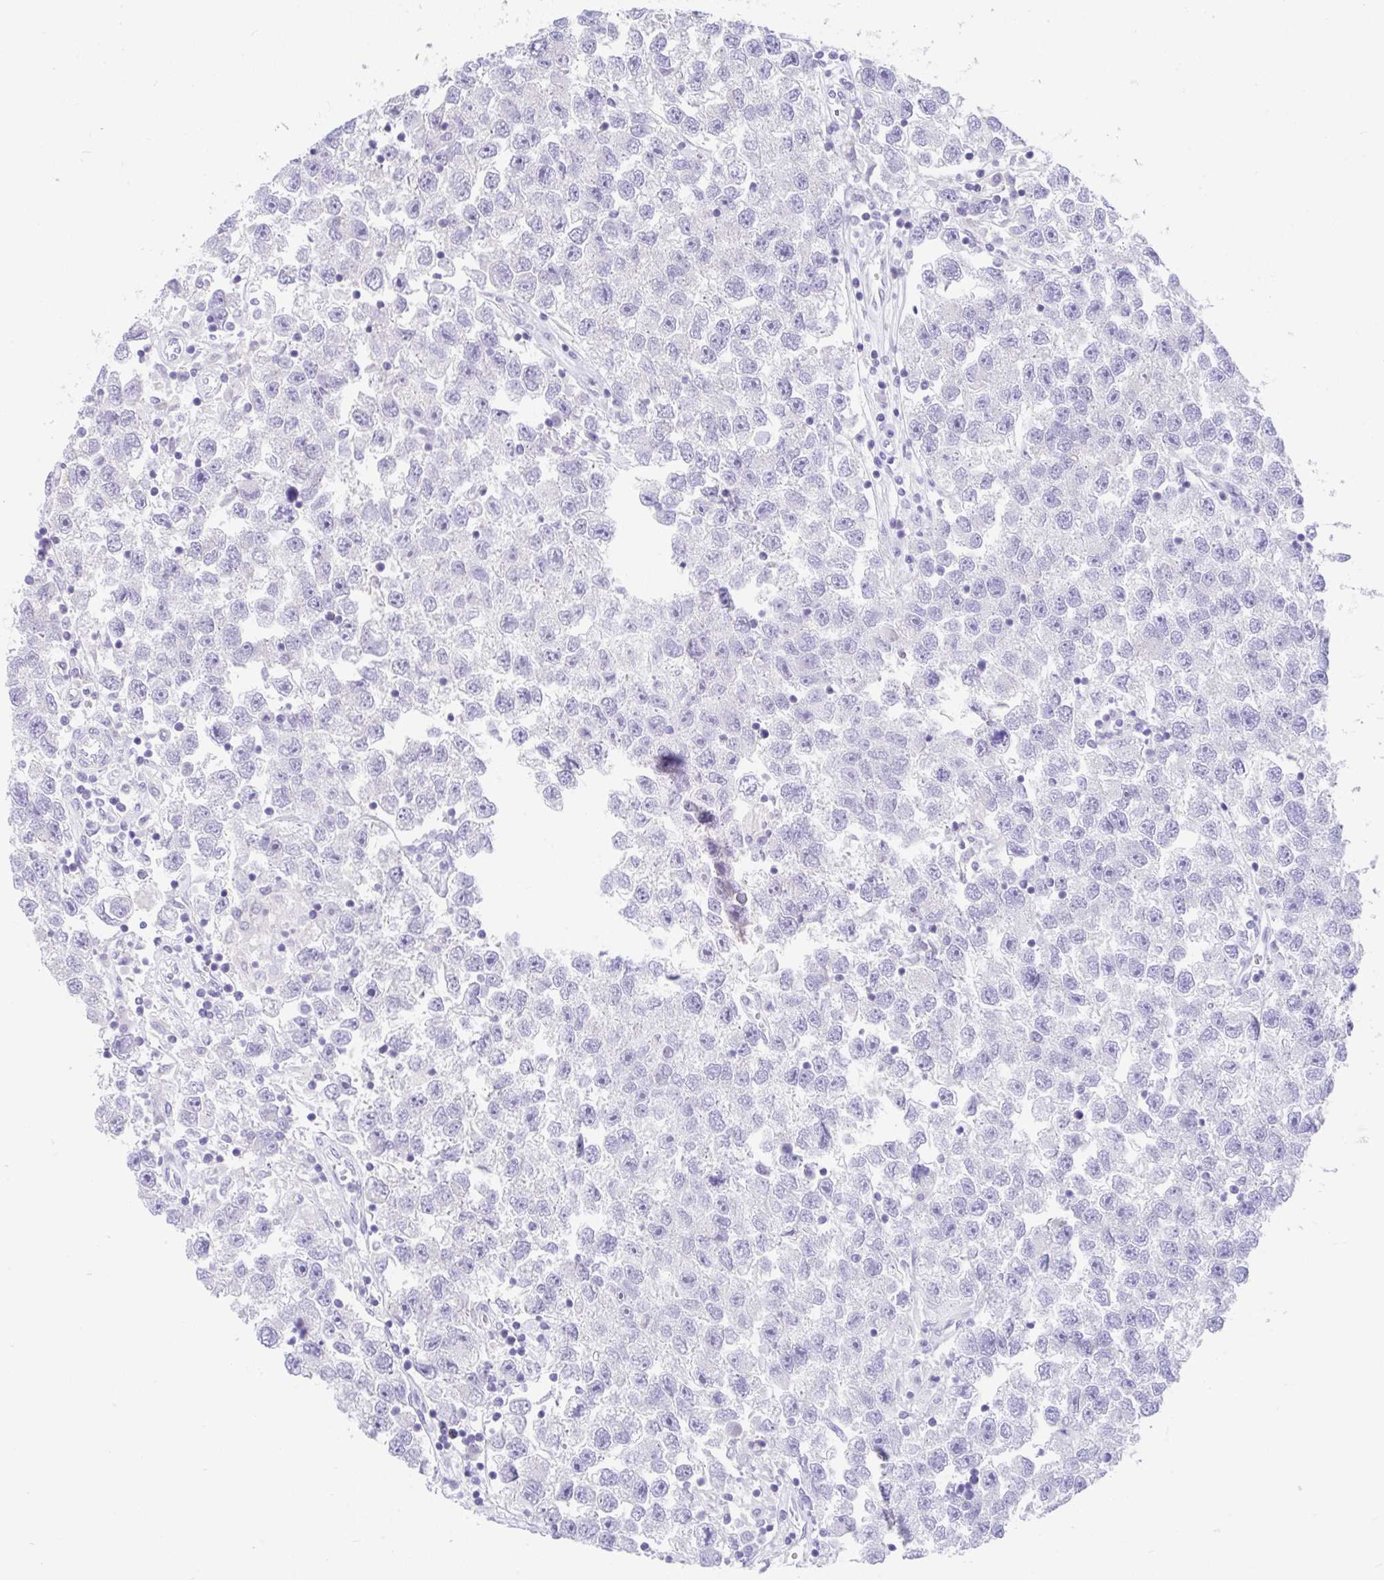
{"staining": {"intensity": "negative", "quantity": "none", "location": "none"}, "tissue": "testis cancer", "cell_type": "Tumor cells", "image_type": "cancer", "snomed": [{"axis": "morphology", "description": "Seminoma, NOS"}, {"axis": "topography", "description": "Testis"}], "caption": "DAB immunohistochemical staining of testis cancer (seminoma) demonstrates no significant expression in tumor cells.", "gene": "CCSAP", "patient": {"sex": "male", "age": 26}}